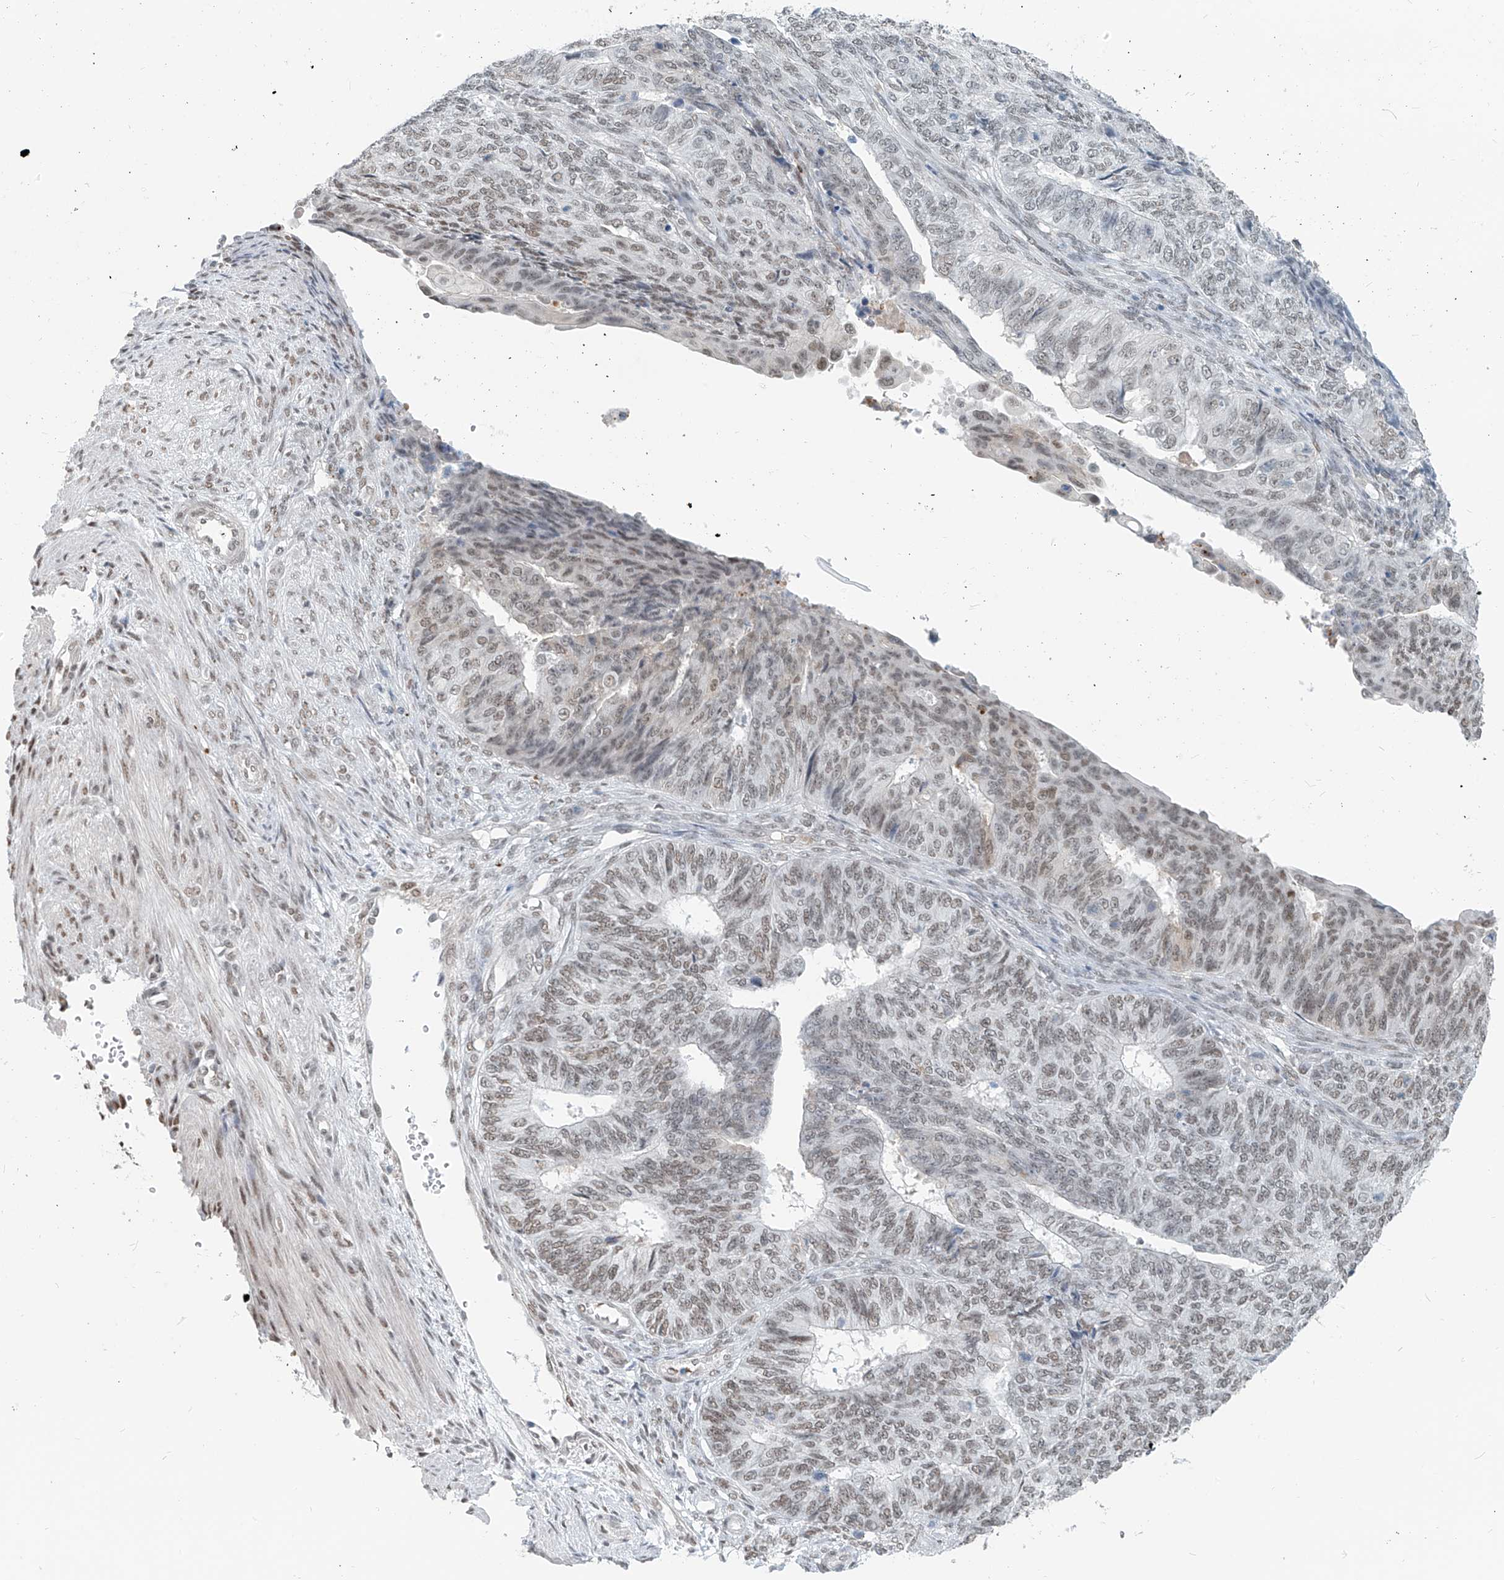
{"staining": {"intensity": "weak", "quantity": ">75%", "location": "nuclear"}, "tissue": "endometrial cancer", "cell_type": "Tumor cells", "image_type": "cancer", "snomed": [{"axis": "morphology", "description": "Adenocarcinoma, NOS"}, {"axis": "topography", "description": "Endometrium"}], "caption": "A brown stain labels weak nuclear staining of a protein in human endometrial cancer tumor cells.", "gene": "SASH1", "patient": {"sex": "female", "age": 32}}